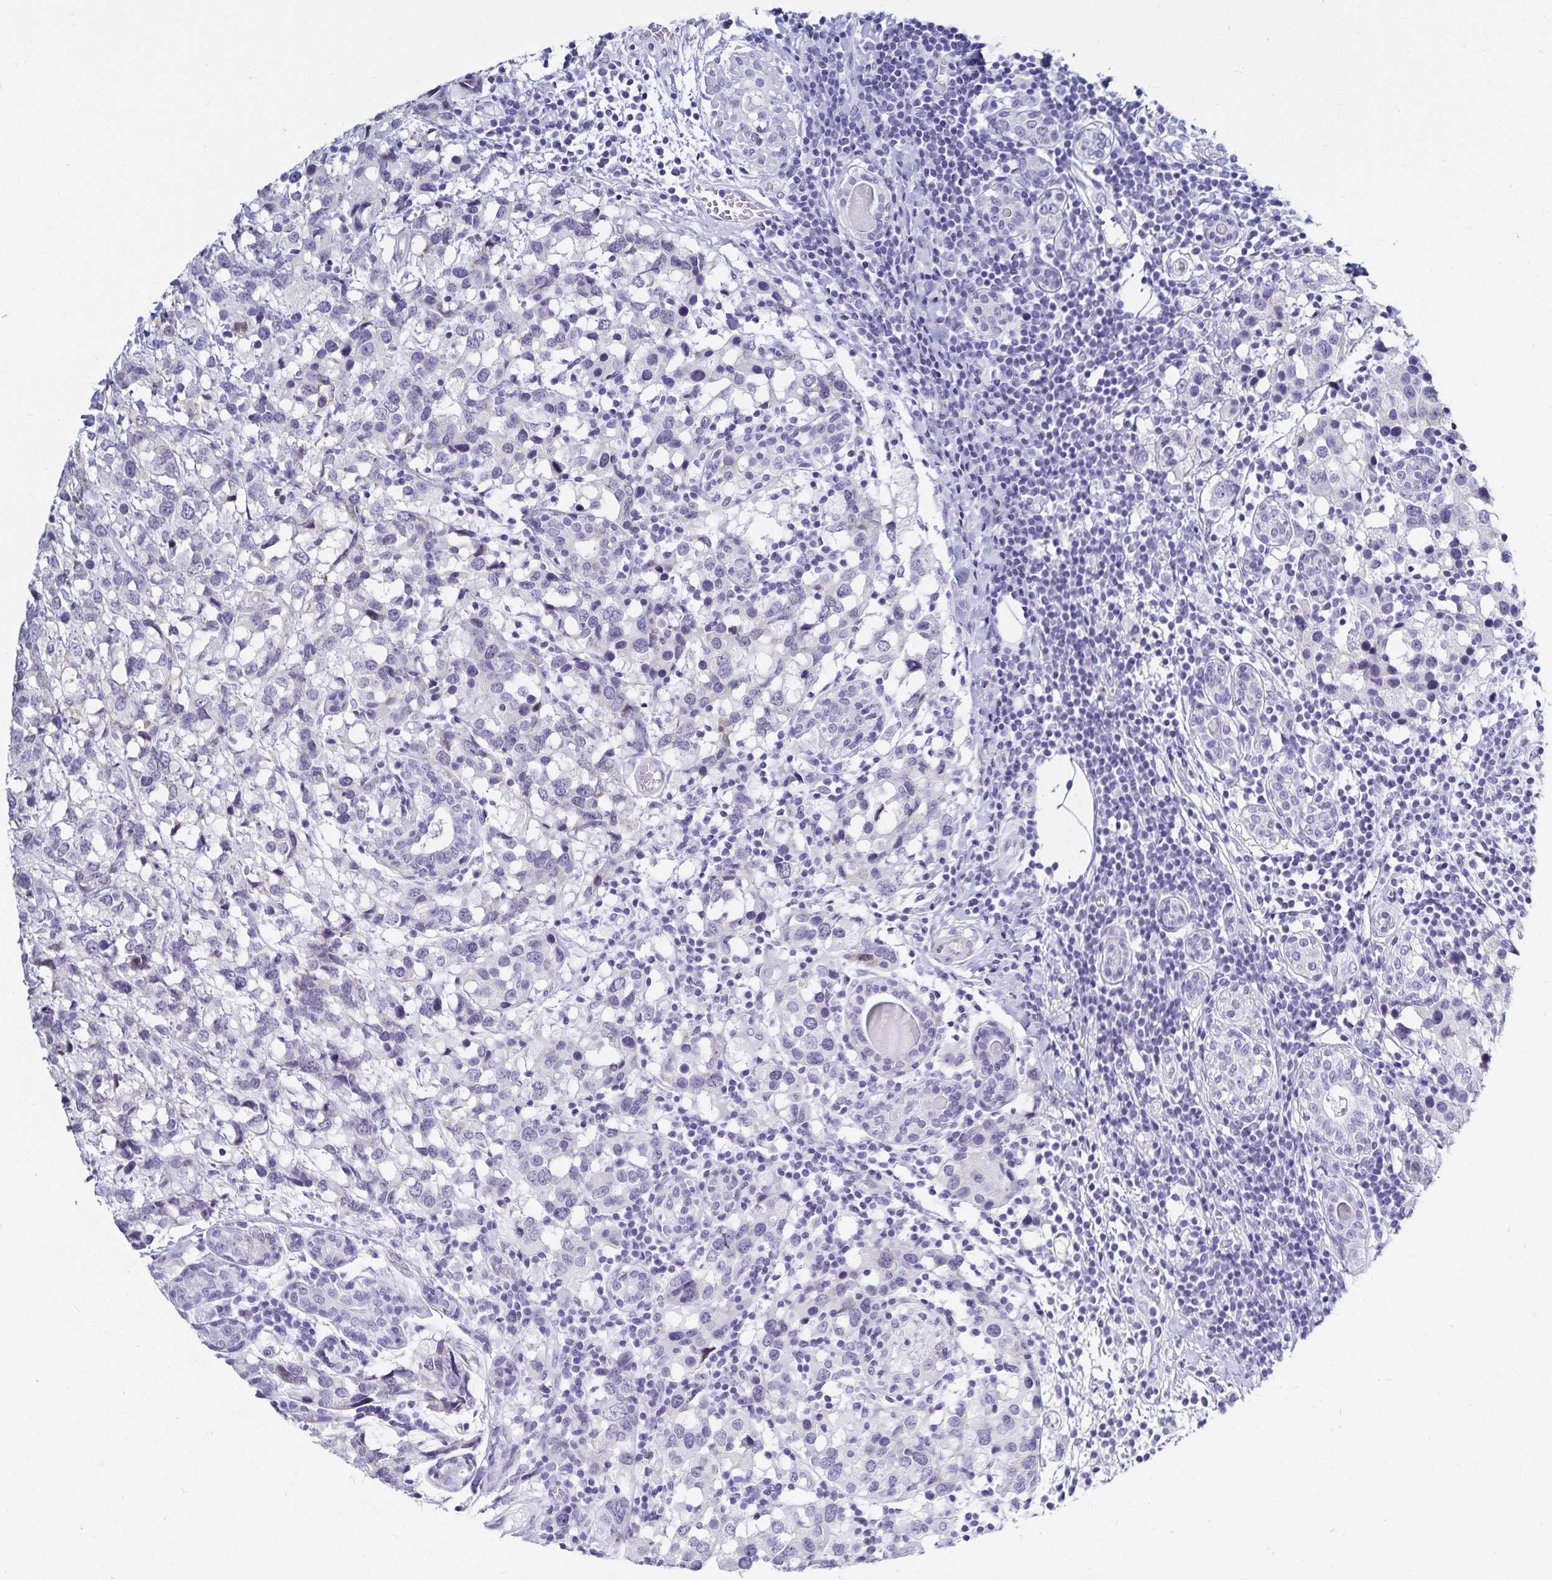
{"staining": {"intensity": "negative", "quantity": "none", "location": "none"}, "tissue": "breast cancer", "cell_type": "Tumor cells", "image_type": "cancer", "snomed": [{"axis": "morphology", "description": "Lobular carcinoma"}, {"axis": "topography", "description": "Breast"}], "caption": "Immunohistochemical staining of lobular carcinoma (breast) demonstrates no significant staining in tumor cells.", "gene": "HMGB3", "patient": {"sex": "female", "age": 59}}